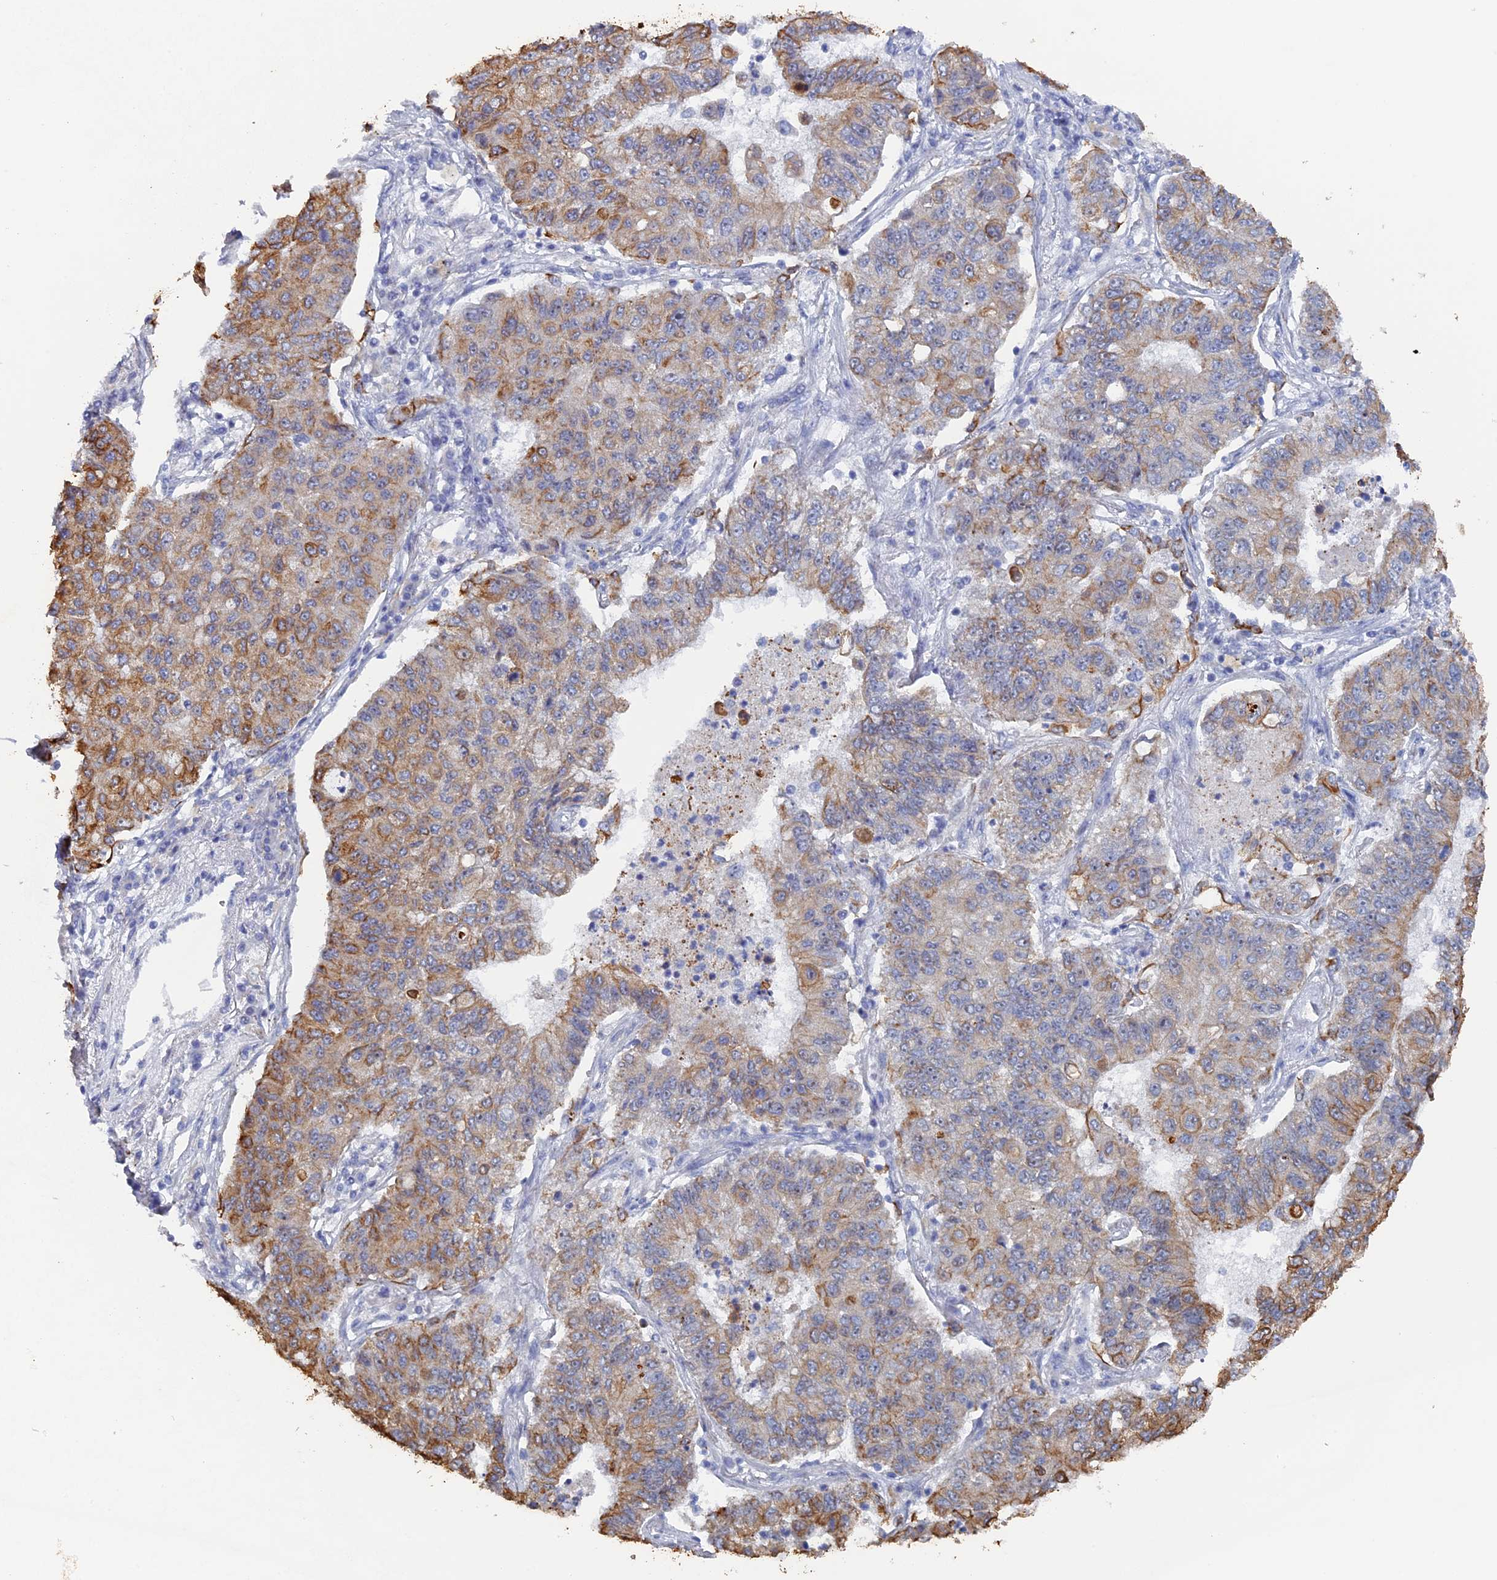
{"staining": {"intensity": "moderate", "quantity": "25%-75%", "location": "cytoplasmic/membranous"}, "tissue": "lung cancer", "cell_type": "Tumor cells", "image_type": "cancer", "snomed": [{"axis": "morphology", "description": "Squamous cell carcinoma, NOS"}, {"axis": "topography", "description": "Lung"}], "caption": "A histopathology image showing moderate cytoplasmic/membranous expression in approximately 25%-75% of tumor cells in squamous cell carcinoma (lung), as visualized by brown immunohistochemical staining.", "gene": "SRFBP1", "patient": {"sex": "male", "age": 74}}